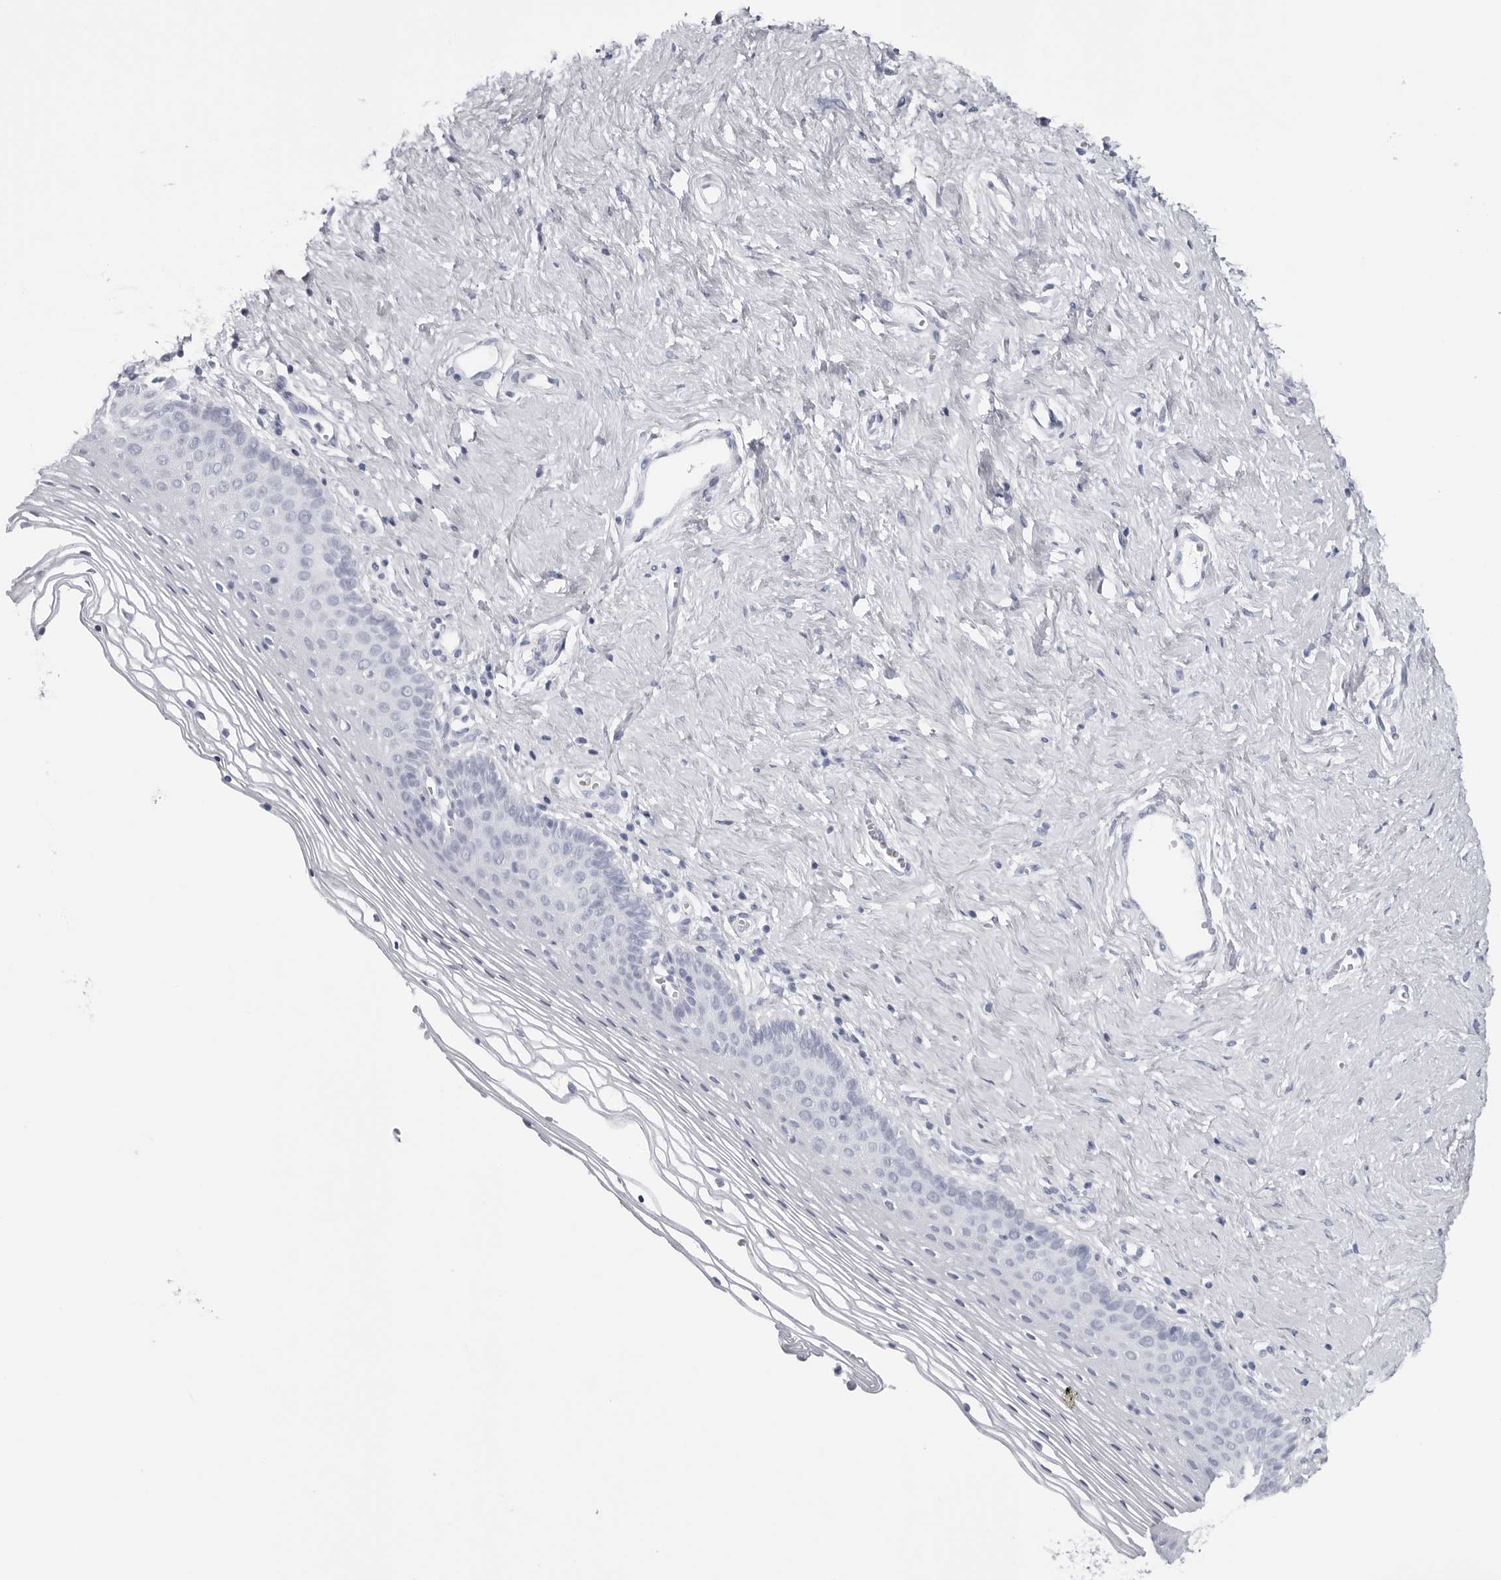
{"staining": {"intensity": "negative", "quantity": "none", "location": "none"}, "tissue": "vagina", "cell_type": "Squamous epithelial cells", "image_type": "normal", "snomed": [{"axis": "morphology", "description": "Normal tissue, NOS"}, {"axis": "topography", "description": "Vagina"}], "caption": "Immunohistochemistry histopathology image of benign human vagina stained for a protein (brown), which shows no expression in squamous epithelial cells. The staining is performed using DAB (3,3'-diaminobenzidine) brown chromogen with nuclei counter-stained in using hematoxylin.", "gene": "CST2", "patient": {"sex": "female", "age": 32}}